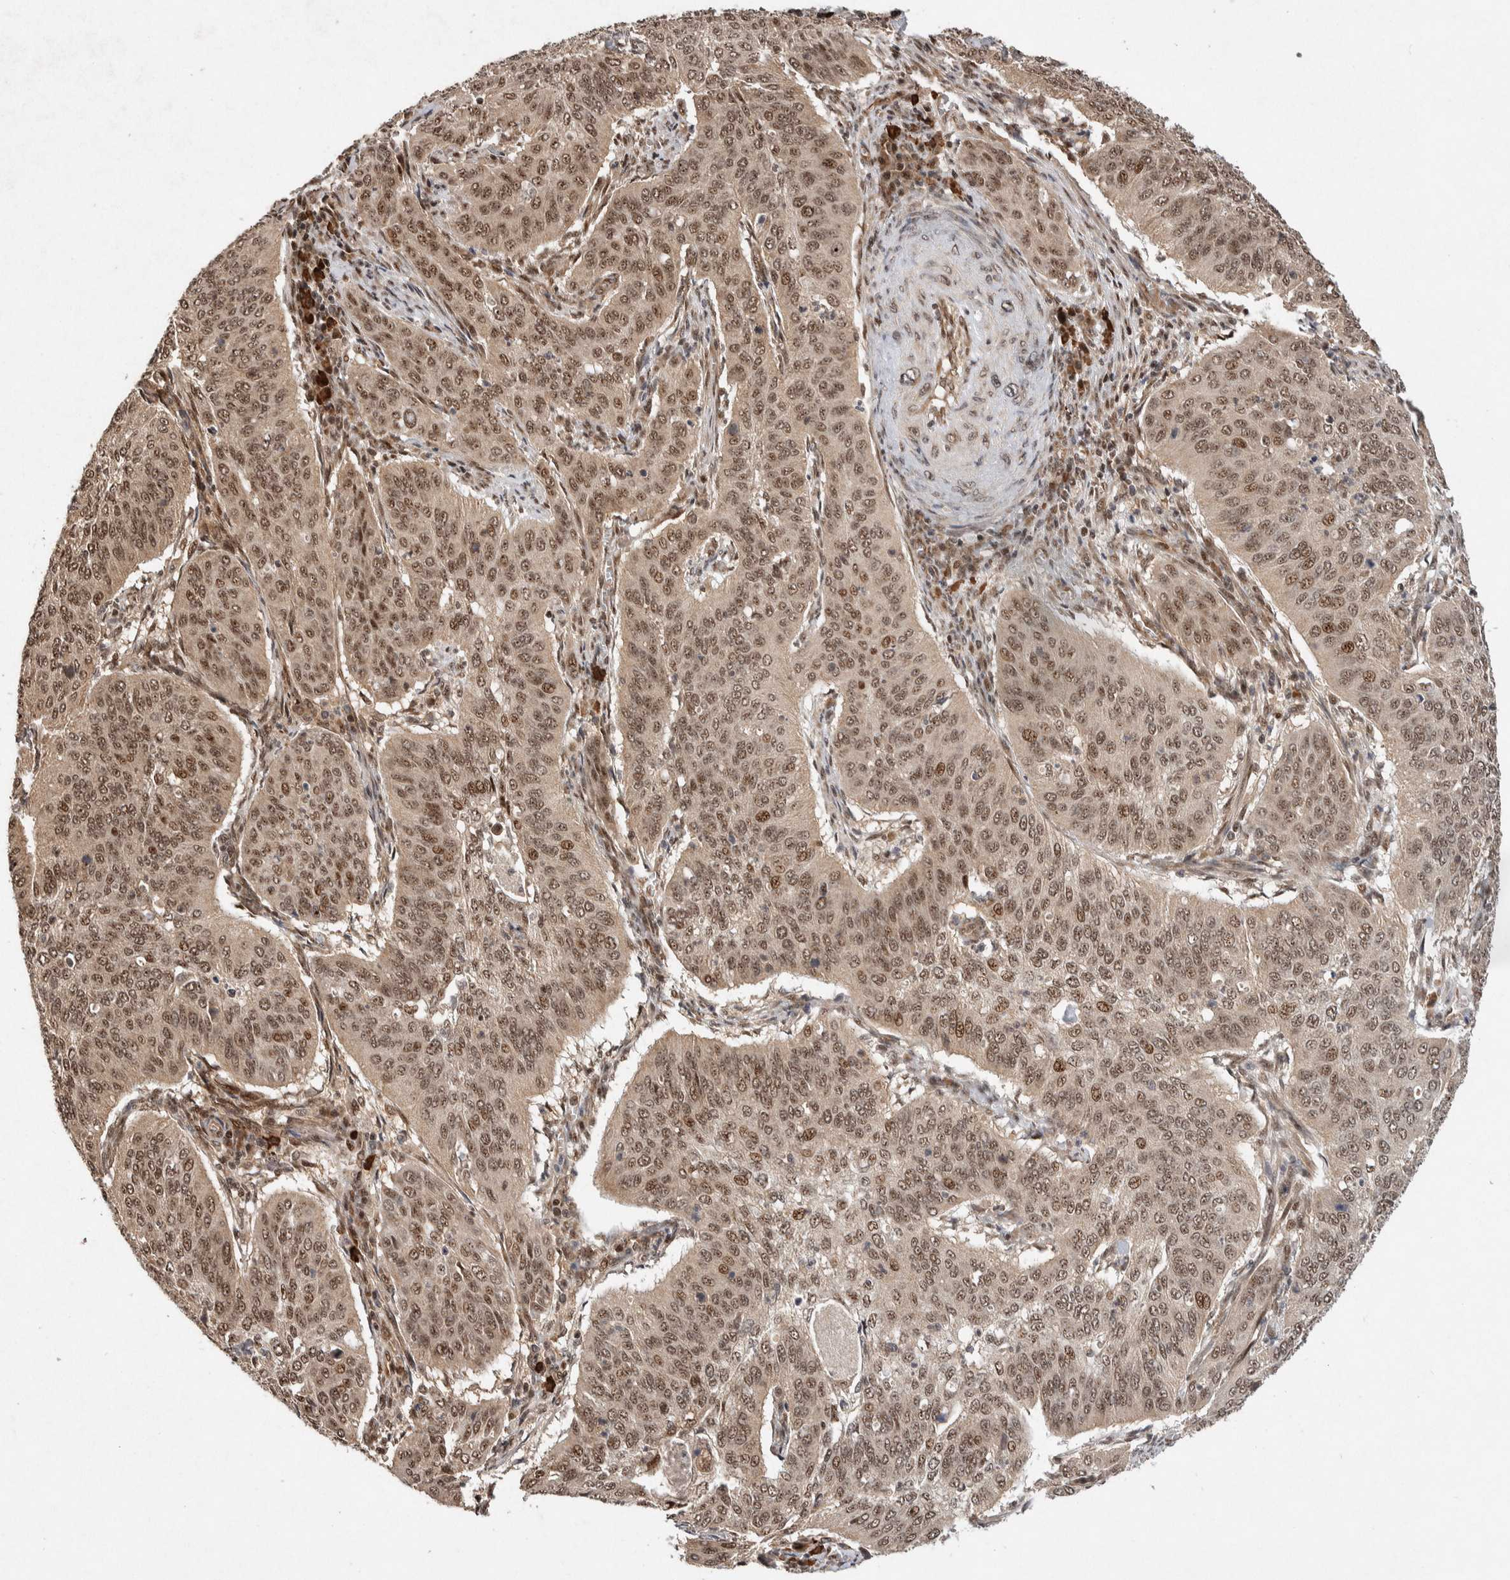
{"staining": {"intensity": "moderate", "quantity": ">75%", "location": "nuclear"}, "tissue": "cervical cancer", "cell_type": "Tumor cells", "image_type": "cancer", "snomed": [{"axis": "morphology", "description": "Normal tissue, NOS"}, {"axis": "morphology", "description": "Squamous cell carcinoma, NOS"}, {"axis": "topography", "description": "Cervix"}], "caption": "IHC staining of cervical squamous cell carcinoma, which exhibits medium levels of moderate nuclear staining in approximately >75% of tumor cells indicating moderate nuclear protein expression. The staining was performed using DAB (3,3'-diaminobenzidine) (brown) for protein detection and nuclei were counterstained in hematoxylin (blue).", "gene": "TOR1B", "patient": {"sex": "female", "age": 39}}